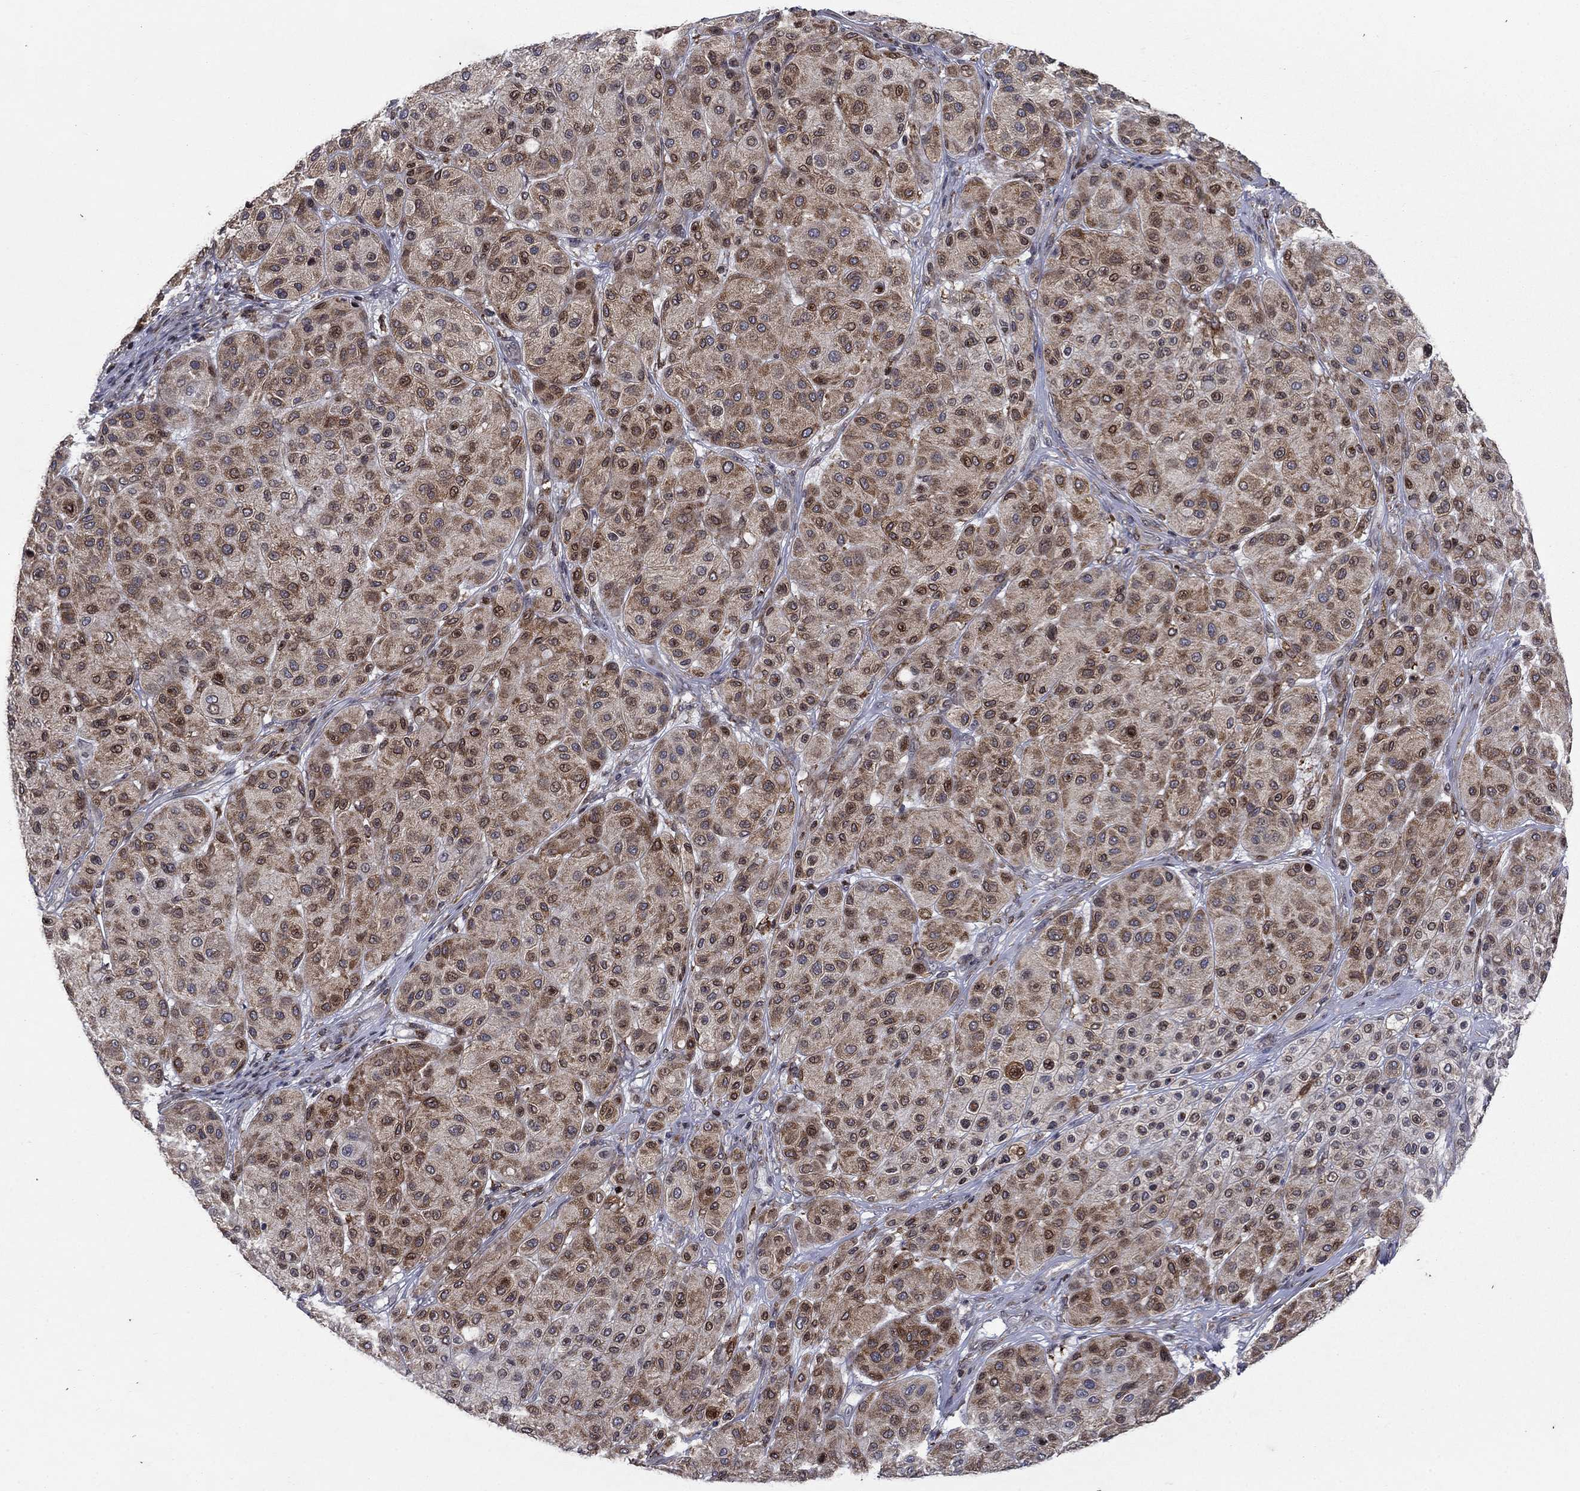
{"staining": {"intensity": "strong", "quantity": "25%-75%", "location": "cytoplasmic/membranous"}, "tissue": "melanoma", "cell_type": "Tumor cells", "image_type": "cancer", "snomed": [{"axis": "morphology", "description": "Malignant melanoma, Metastatic site"}, {"axis": "topography", "description": "Smooth muscle"}], "caption": "IHC of human melanoma reveals high levels of strong cytoplasmic/membranous positivity in about 25%-75% of tumor cells. The protein is stained brown, and the nuclei are stained in blue (DAB IHC with brightfield microscopy, high magnification).", "gene": "DHRS7", "patient": {"sex": "male", "age": 41}}